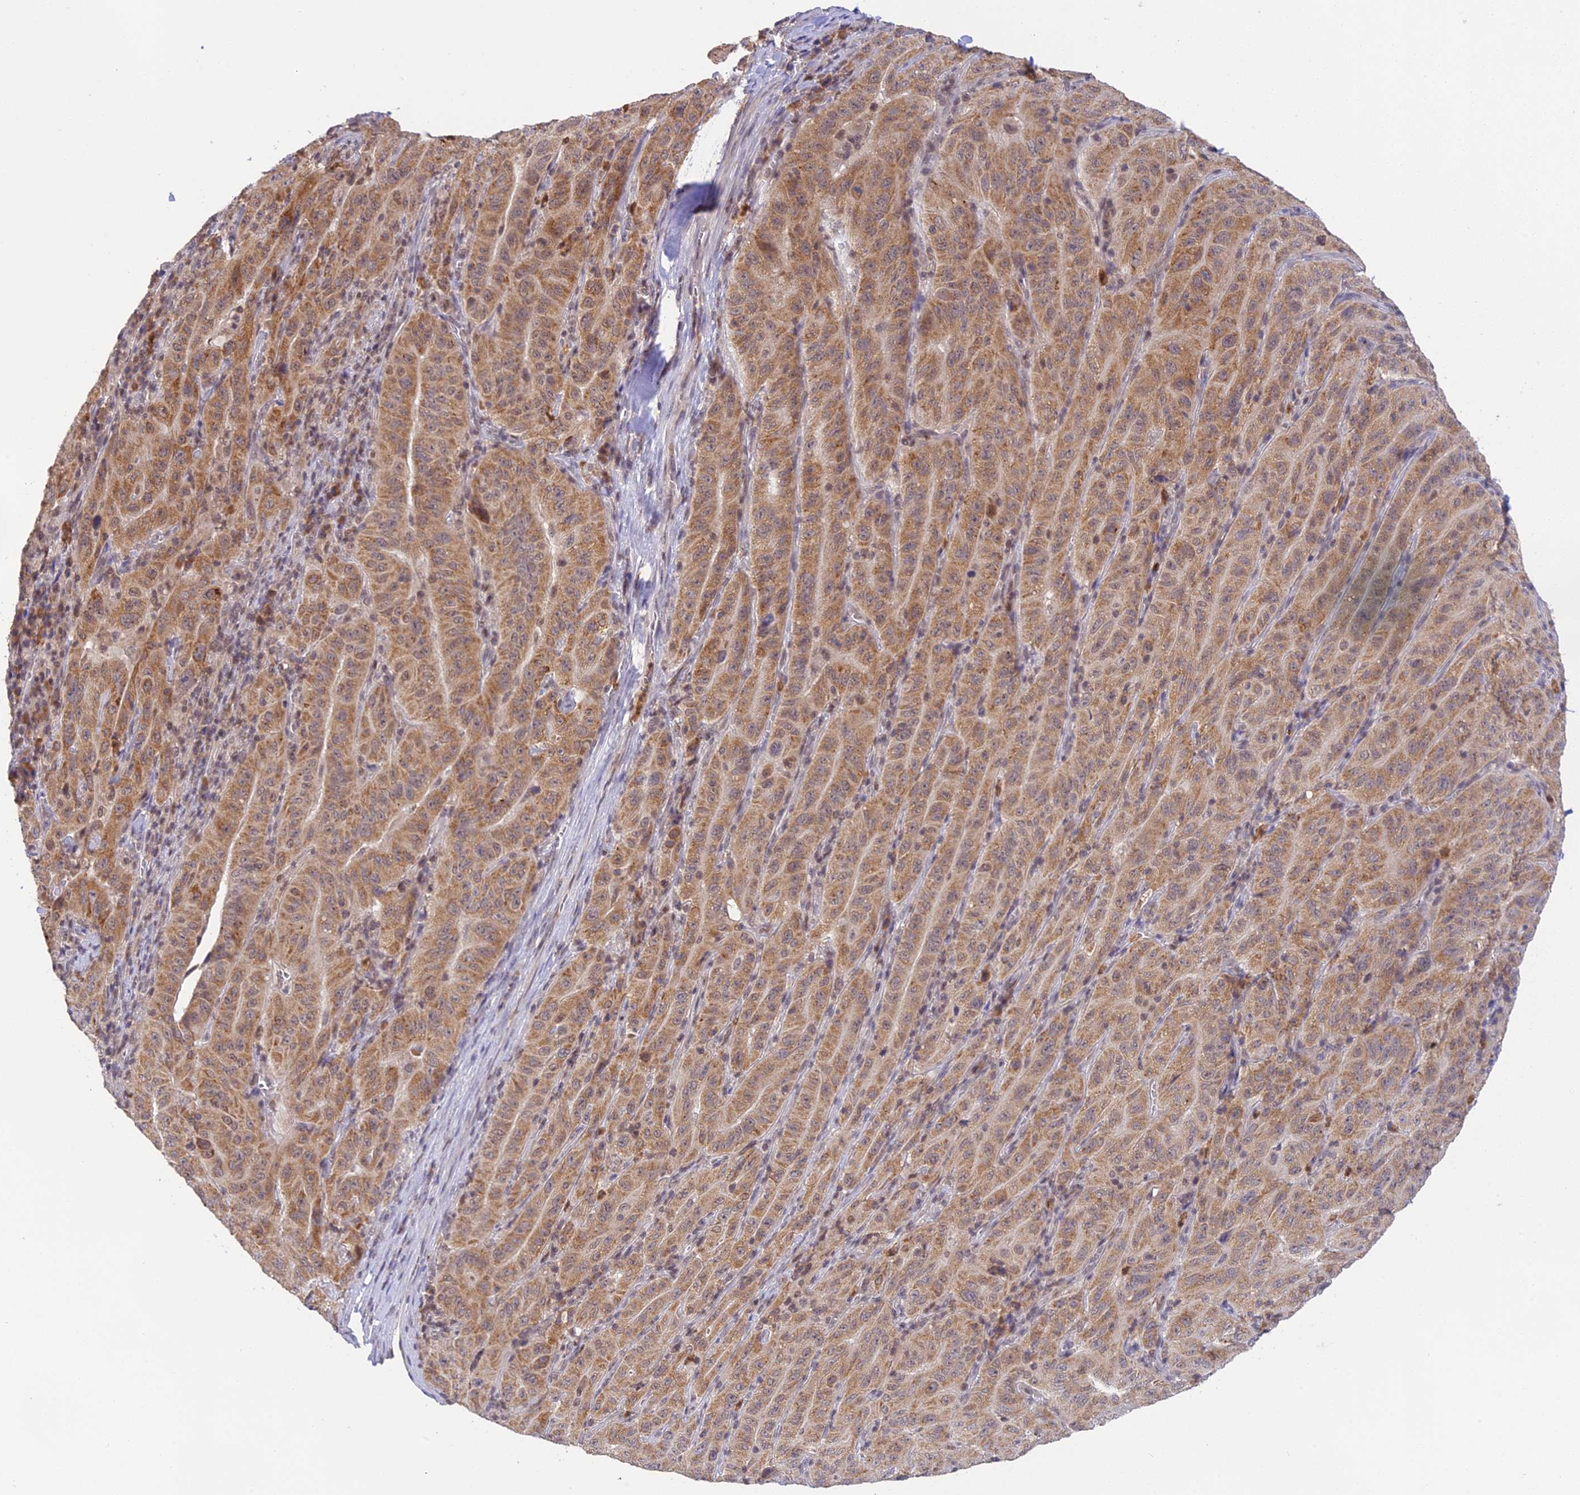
{"staining": {"intensity": "moderate", "quantity": ">75%", "location": "cytoplasmic/membranous"}, "tissue": "pancreatic cancer", "cell_type": "Tumor cells", "image_type": "cancer", "snomed": [{"axis": "morphology", "description": "Adenocarcinoma, NOS"}, {"axis": "topography", "description": "Pancreas"}], "caption": "Human pancreatic adenocarcinoma stained with a brown dye shows moderate cytoplasmic/membranous positive expression in approximately >75% of tumor cells.", "gene": "PEX16", "patient": {"sex": "male", "age": 63}}